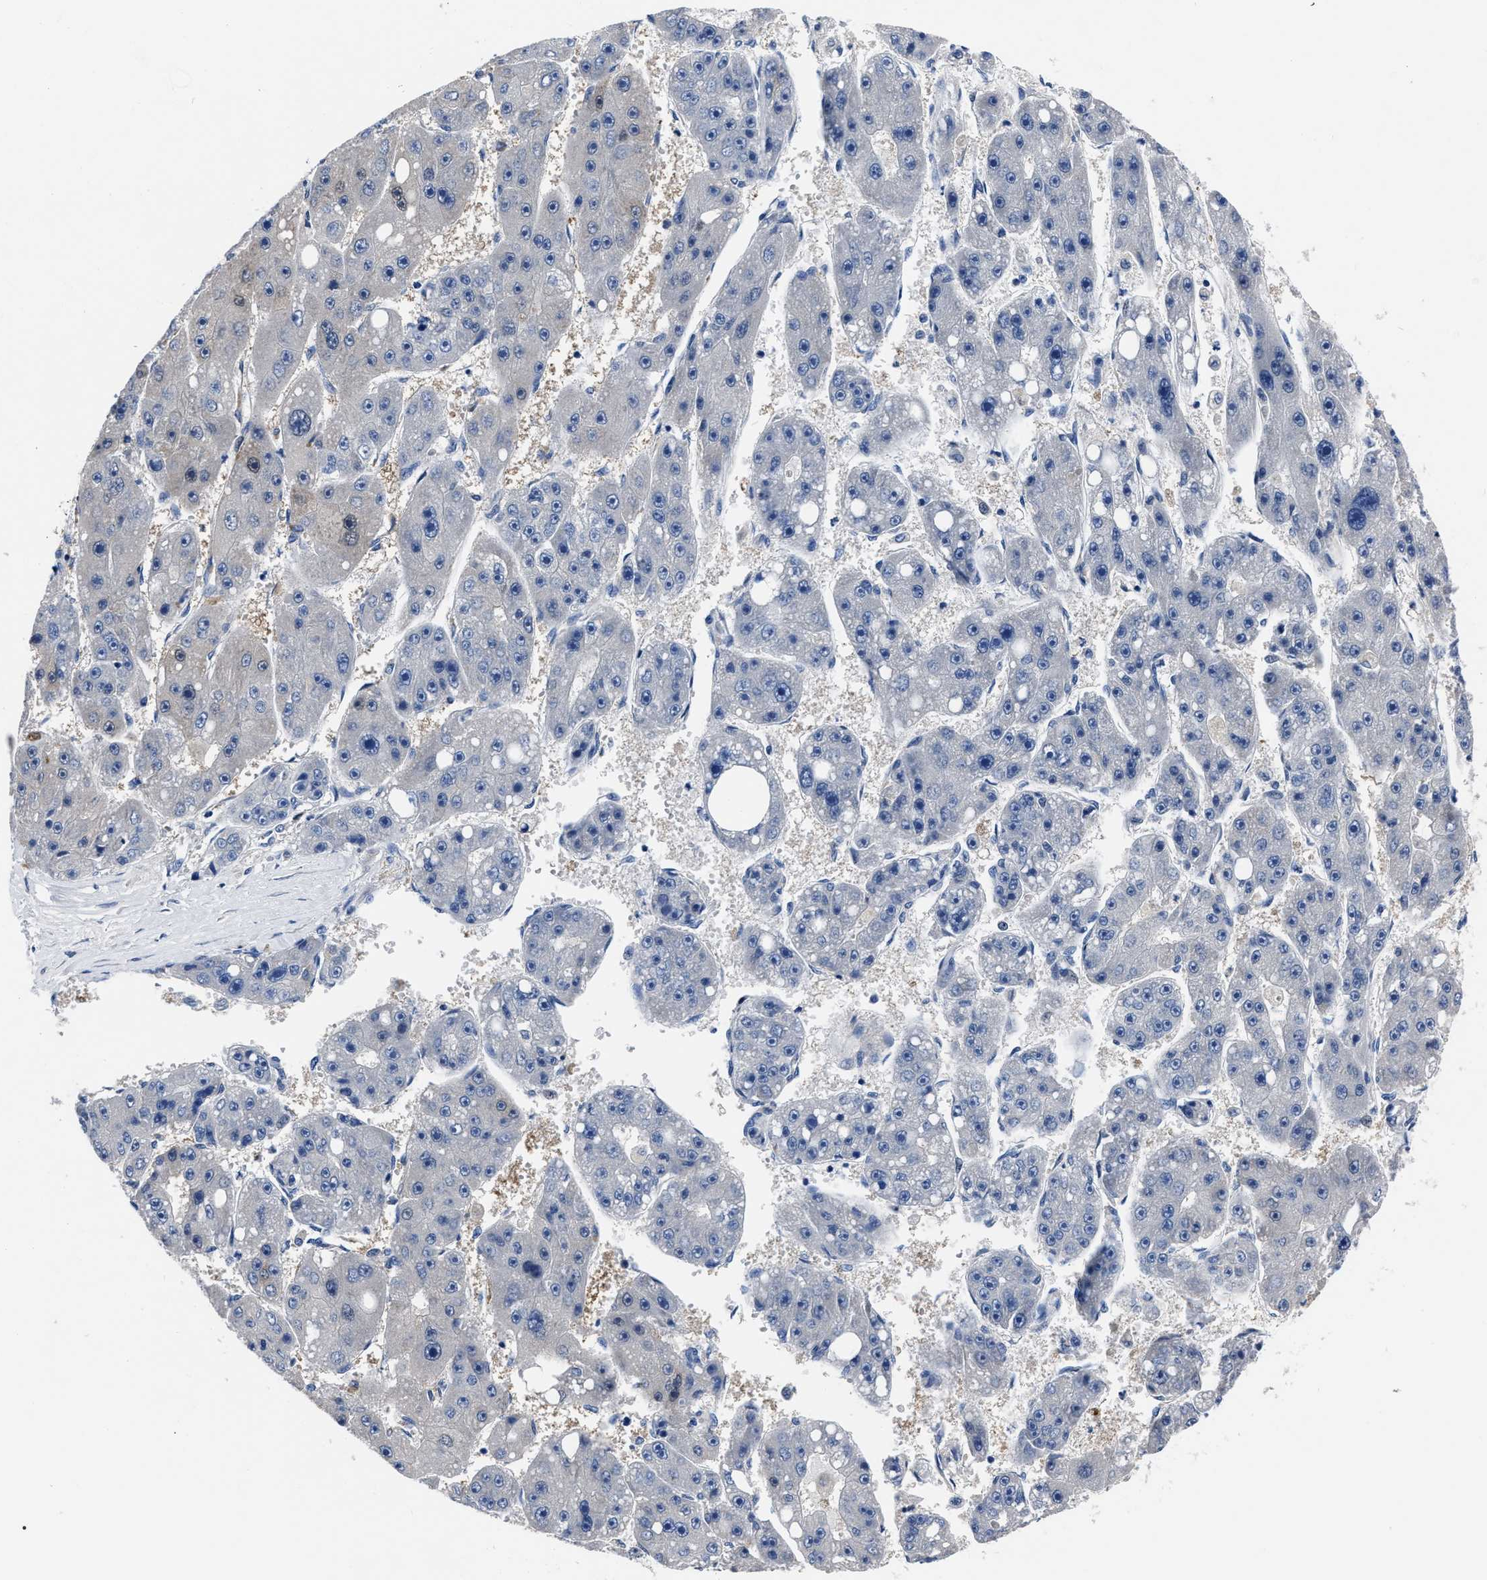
{"staining": {"intensity": "negative", "quantity": "none", "location": "none"}, "tissue": "liver cancer", "cell_type": "Tumor cells", "image_type": "cancer", "snomed": [{"axis": "morphology", "description": "Carcinoma, Hepatocellular, NOS"}, {"axis": "topography", "description": "Liver"}], "caption": "Immunohistochemistry (IHC) photomicrograph of liver hepatocellular carcinoma stained for a protein (brown), which reveals no staining in tumor cells.", "gene": "MOV10L1", "patient": {"sex": "female", "age": 61}}